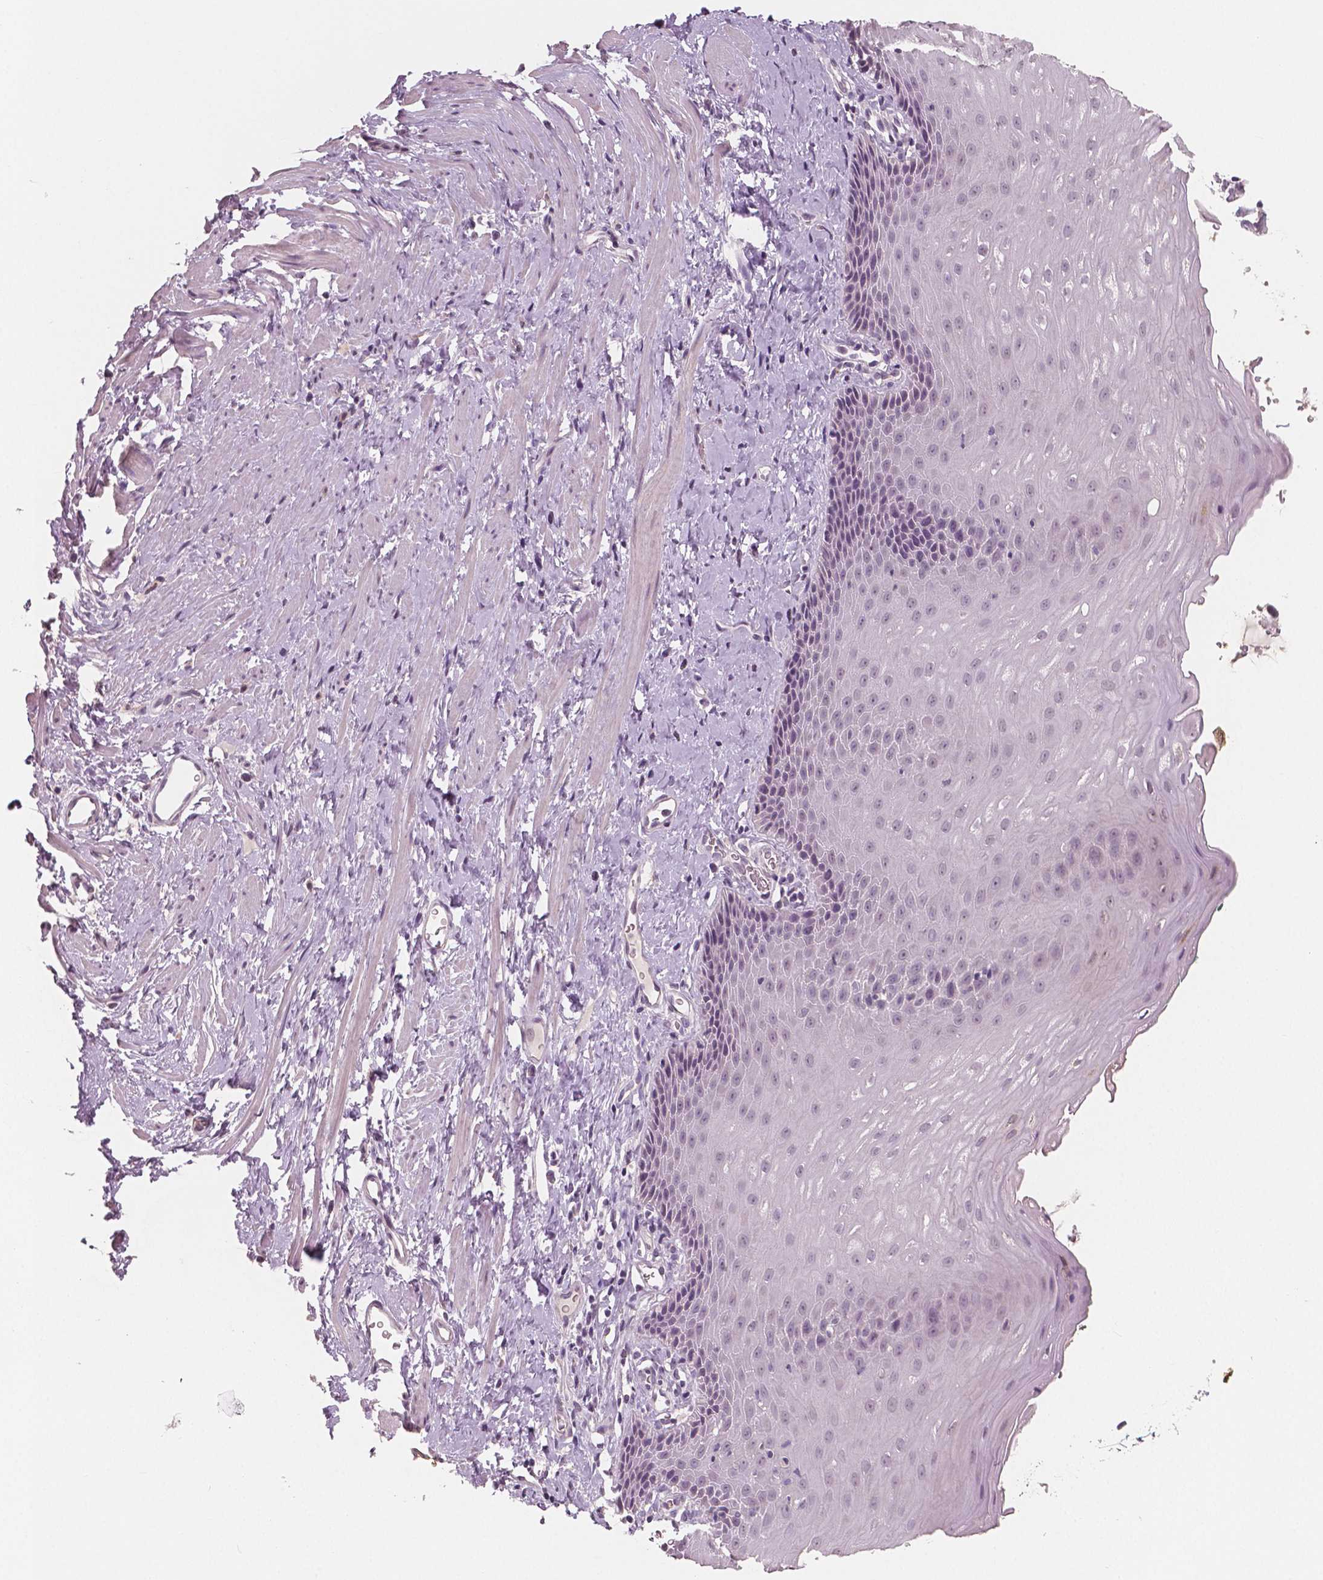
{"staining": {"intensity": "negative", "quantity": "none", "location": "none"}, "tissue": "esophagus", "cell_type": "Squamous epithelial cells", "image_type": "normal", "snomed": [{"axis": "morphology", "description": "Normal tissue, NOS"}, {"axis": "topography", "description": "Esophagus"}], "caption": "High magnification brightfield microscopy of normal esophagus stained with DAB (brown) and counterstained with hematoxylin (blue): squamous epithelial cells show no significant expression.", "gene": "RNASE7", "patient": {"sex": "male", "age": 64}}